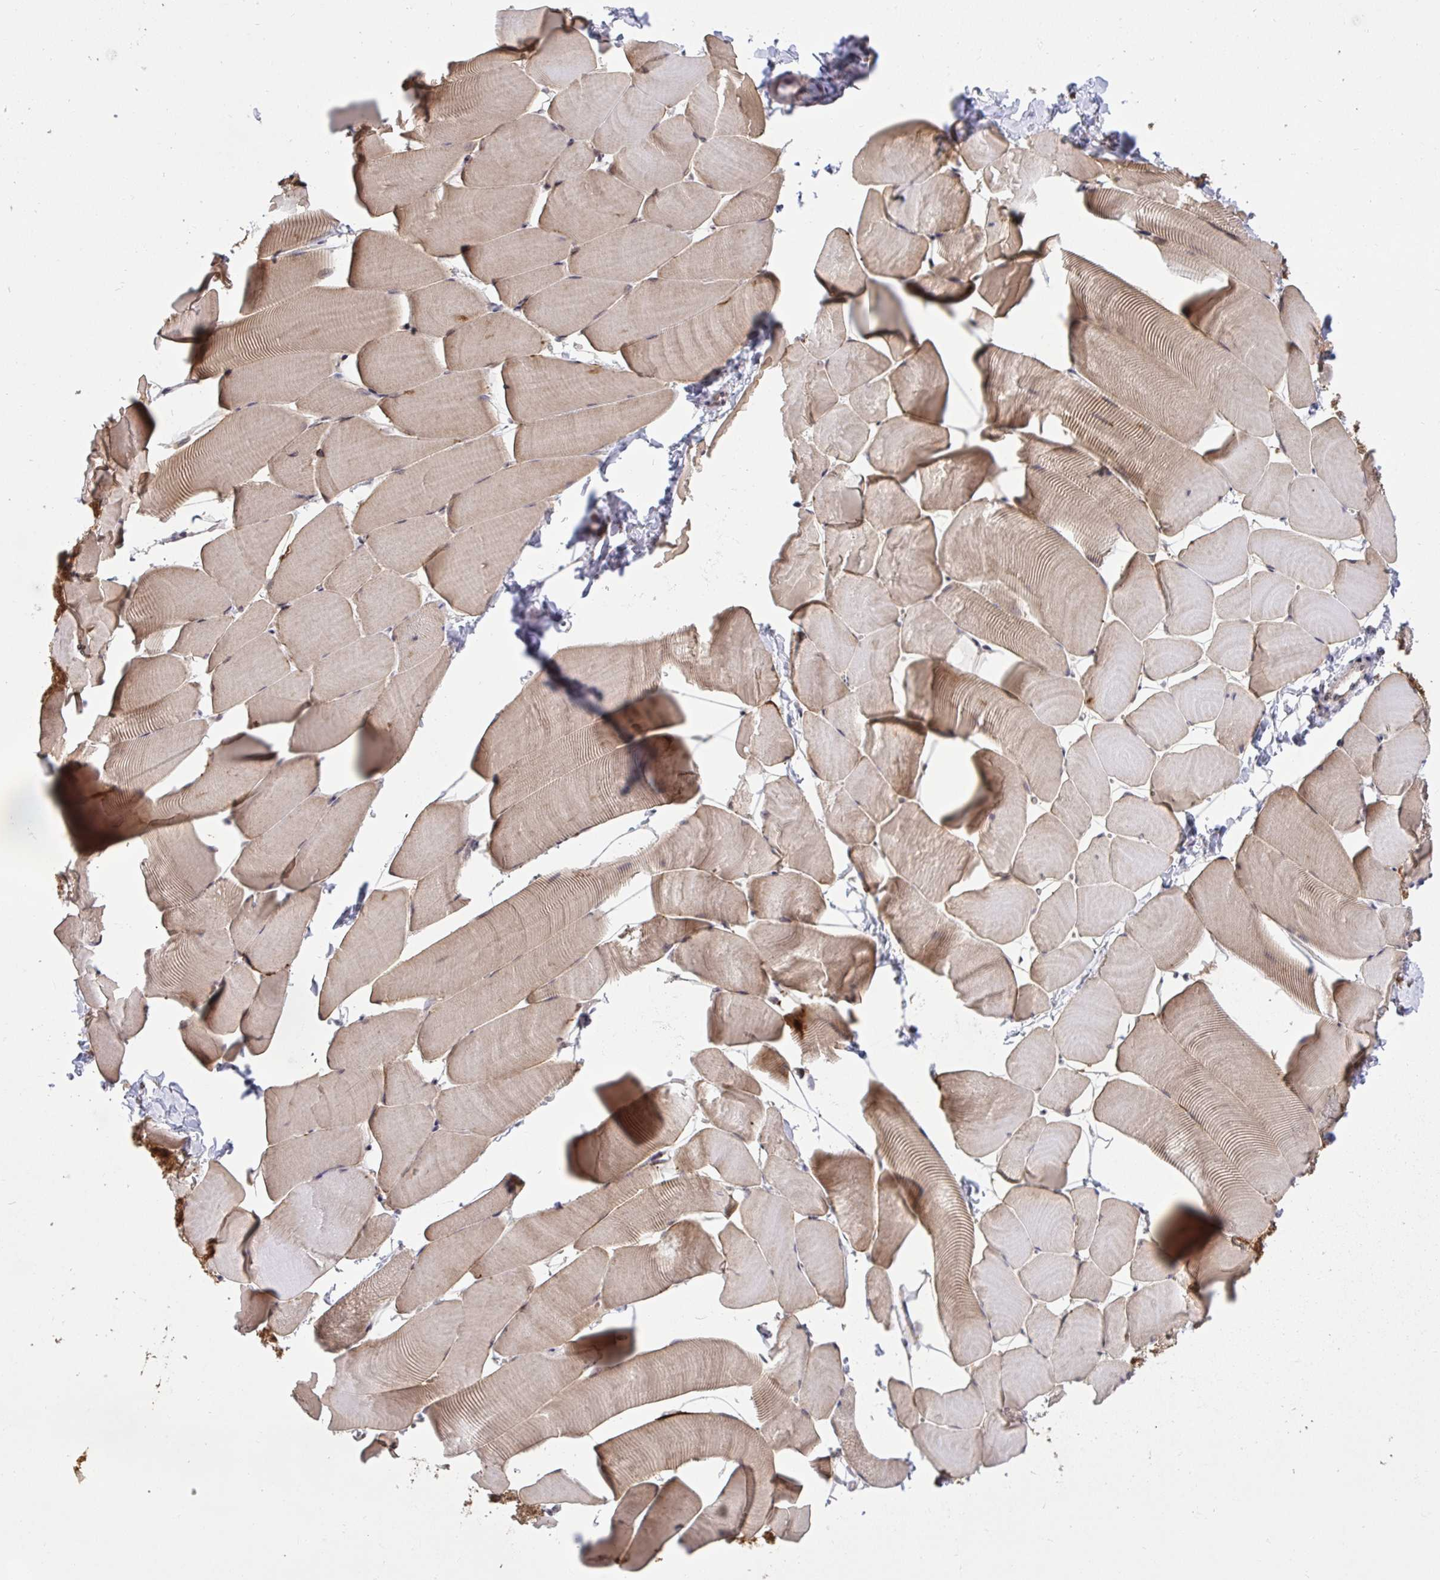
{"staining": {"intensity": "moderate", "quantity": "25%-75%", "location": "cytoplasmic/membranous"}, "tissue": "skeletal muscle", "cell_type": "Myocytes", "image_type": "normal", "snomed": [{"axis": "morphology", "description": "Normal tissue, NOS"}, {"axis": "topography", "description": "Skeletal muscle"}], "caption": "Skeletal muscle was stained to show a protein in brown. There is medium levels of moderate cytoplasmic/membranous expression in about 25%-75% of myocytes. The staining is performed using DAB (3,3'-diaminobenzidine) brown chromogen to label protein expression. The nuclei are counter-stained blue using hematoxylin.", "gene": "ERI1", "patient": {"sex": "male", "age": 25}}